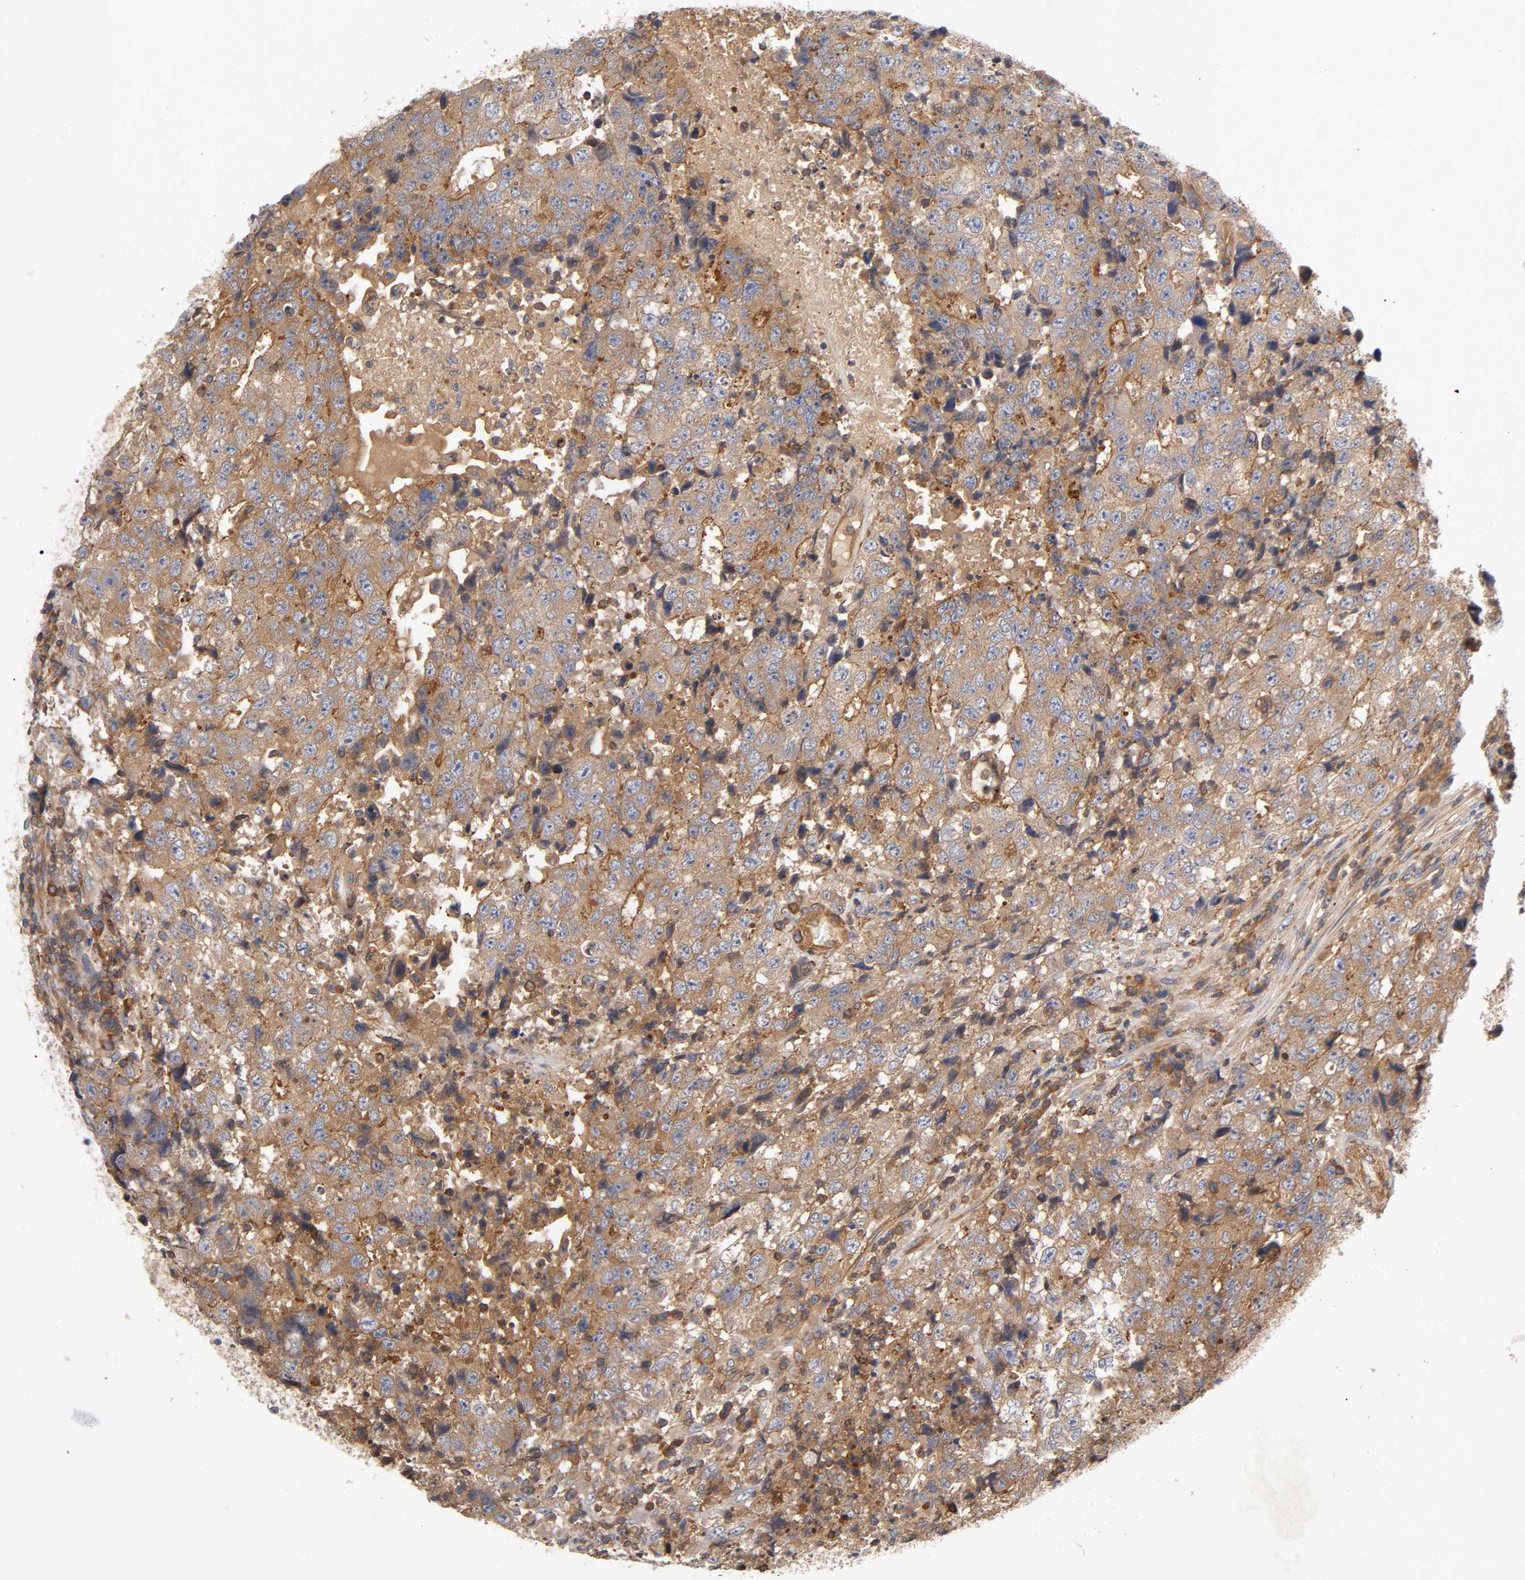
{"staining": {"intensity": "strong", "quantity": "25%-75%", "location": "cytoplasmic/membranous"}, "tissue": "testis cancer", "cell_type": "Tumor cells", "image_type": "cancer", "snomed": [{"axis": "morphology", "description": "Necrosis, NOS"}, {"axis": "morphology", "description": "Carcinoma, Embryonal, NOS"}, {"axis": "topography", "description": "Testis"}], "caption": "There is high levels of strong cytoplasmic/membranous expression in tumor cells of testis embryonal carcinoma, as demonstrated by immunohistochemical staining (brown color).", "gene": "LAMTOR2", "patient": {"sex": "male", "age": 19}}